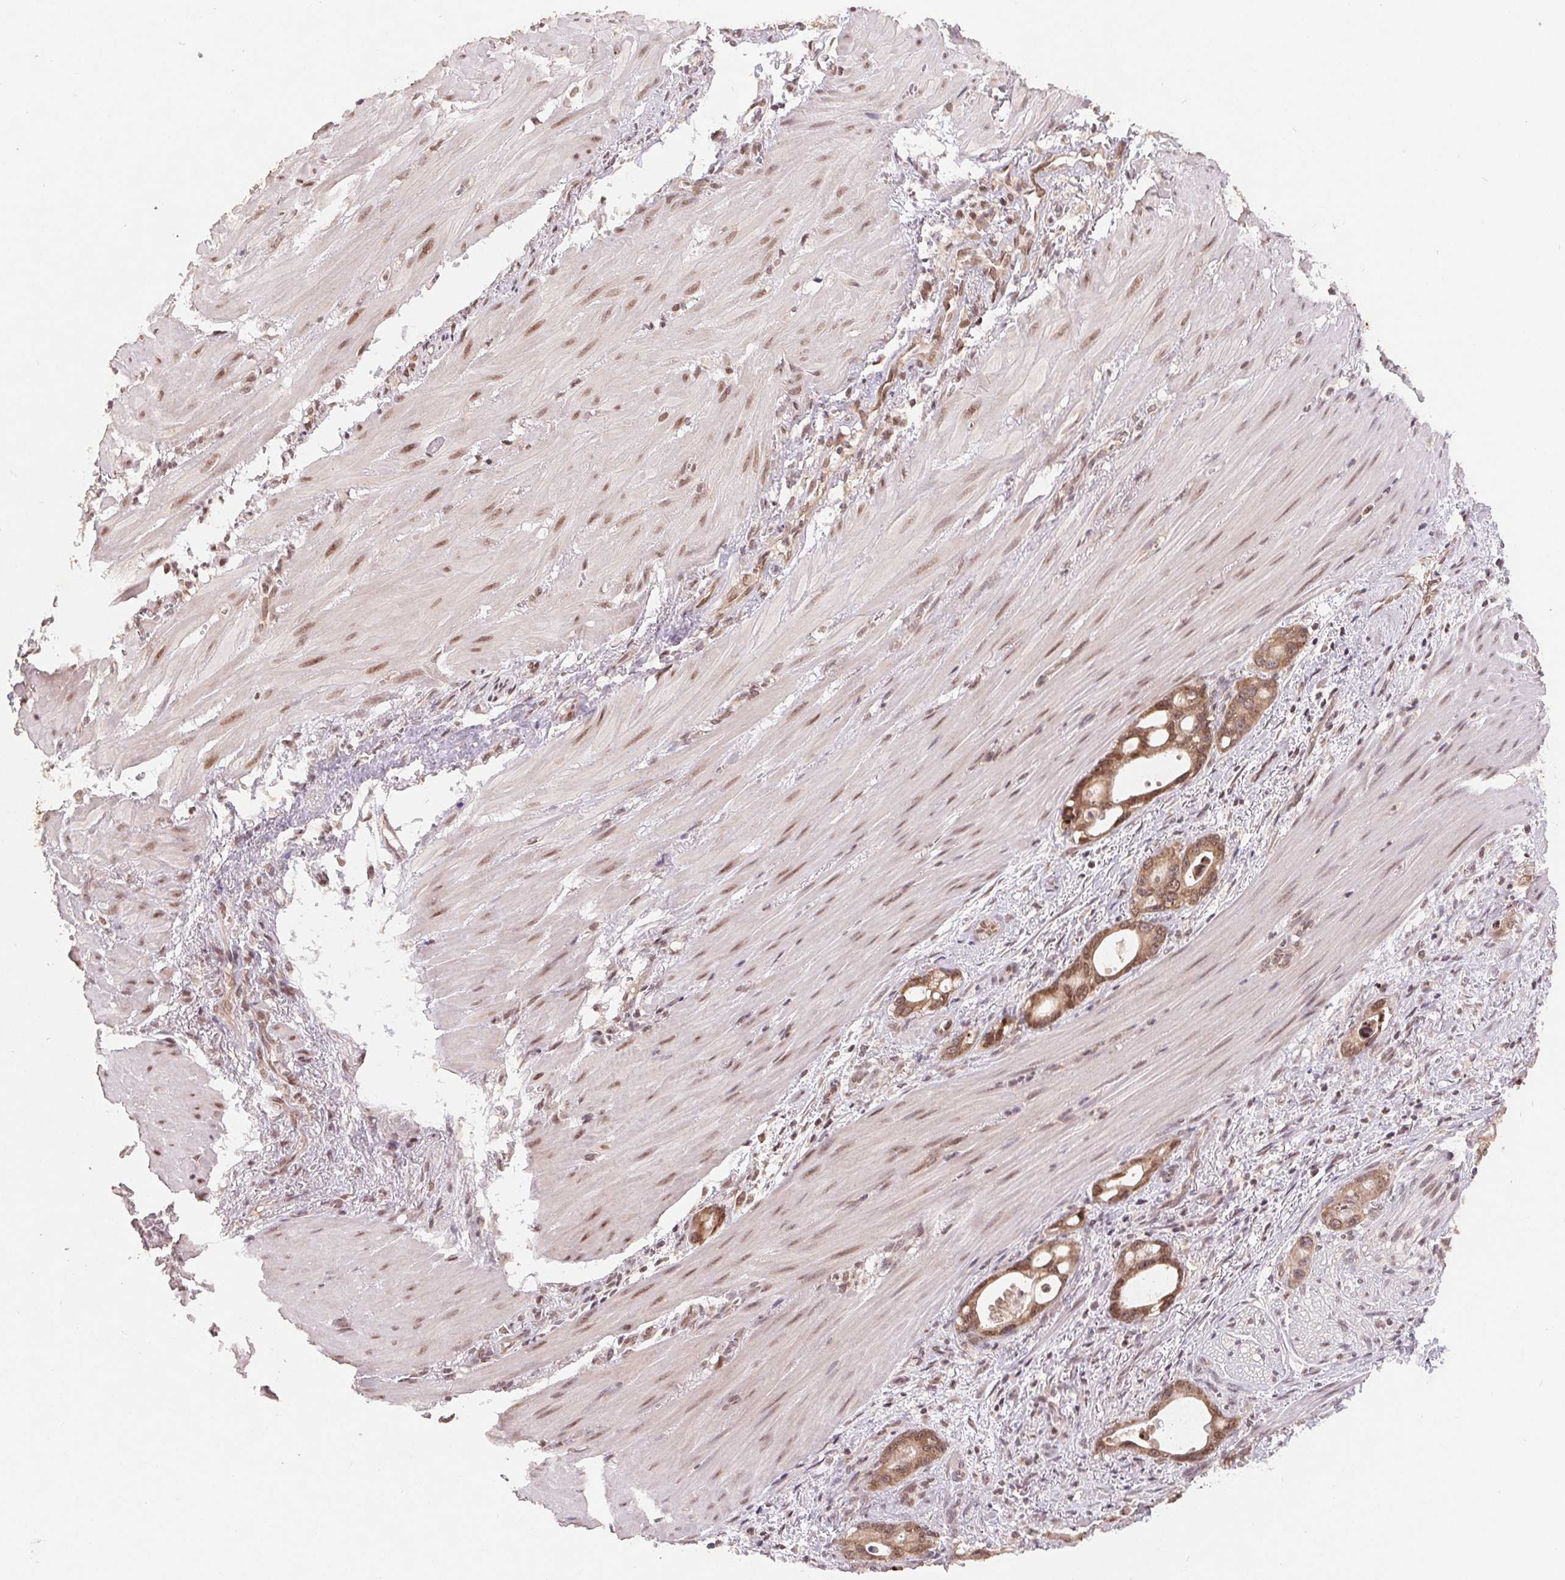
{"staining": {"intensity": "moderate", "quantity": ">75%", "location": "cytoplasmic/membranous,nuclear"}, "tissue": "stomach cancer", "cell_type": "Tumor cells", "image_type": "cancer", "snomed": [{"axis": "morphology", "description": "Normal tissue, NOS"}, {"axis": "morphology", "description": "Adenocarcinoma, NOS"}, {"axis": "topography", "description": "Esophagus"}, {"axis": "topography", "description": "Stomach, upper"}], "caption": "Tumor cells reveal medium levels of moderate cytoplasmic/membranous and nuclear expression in approximately >75% of cells in human stomach cancer (adenocarcinoma).", "gene": "HMGN3", "patient": {"sex": "male", "age": 74}}